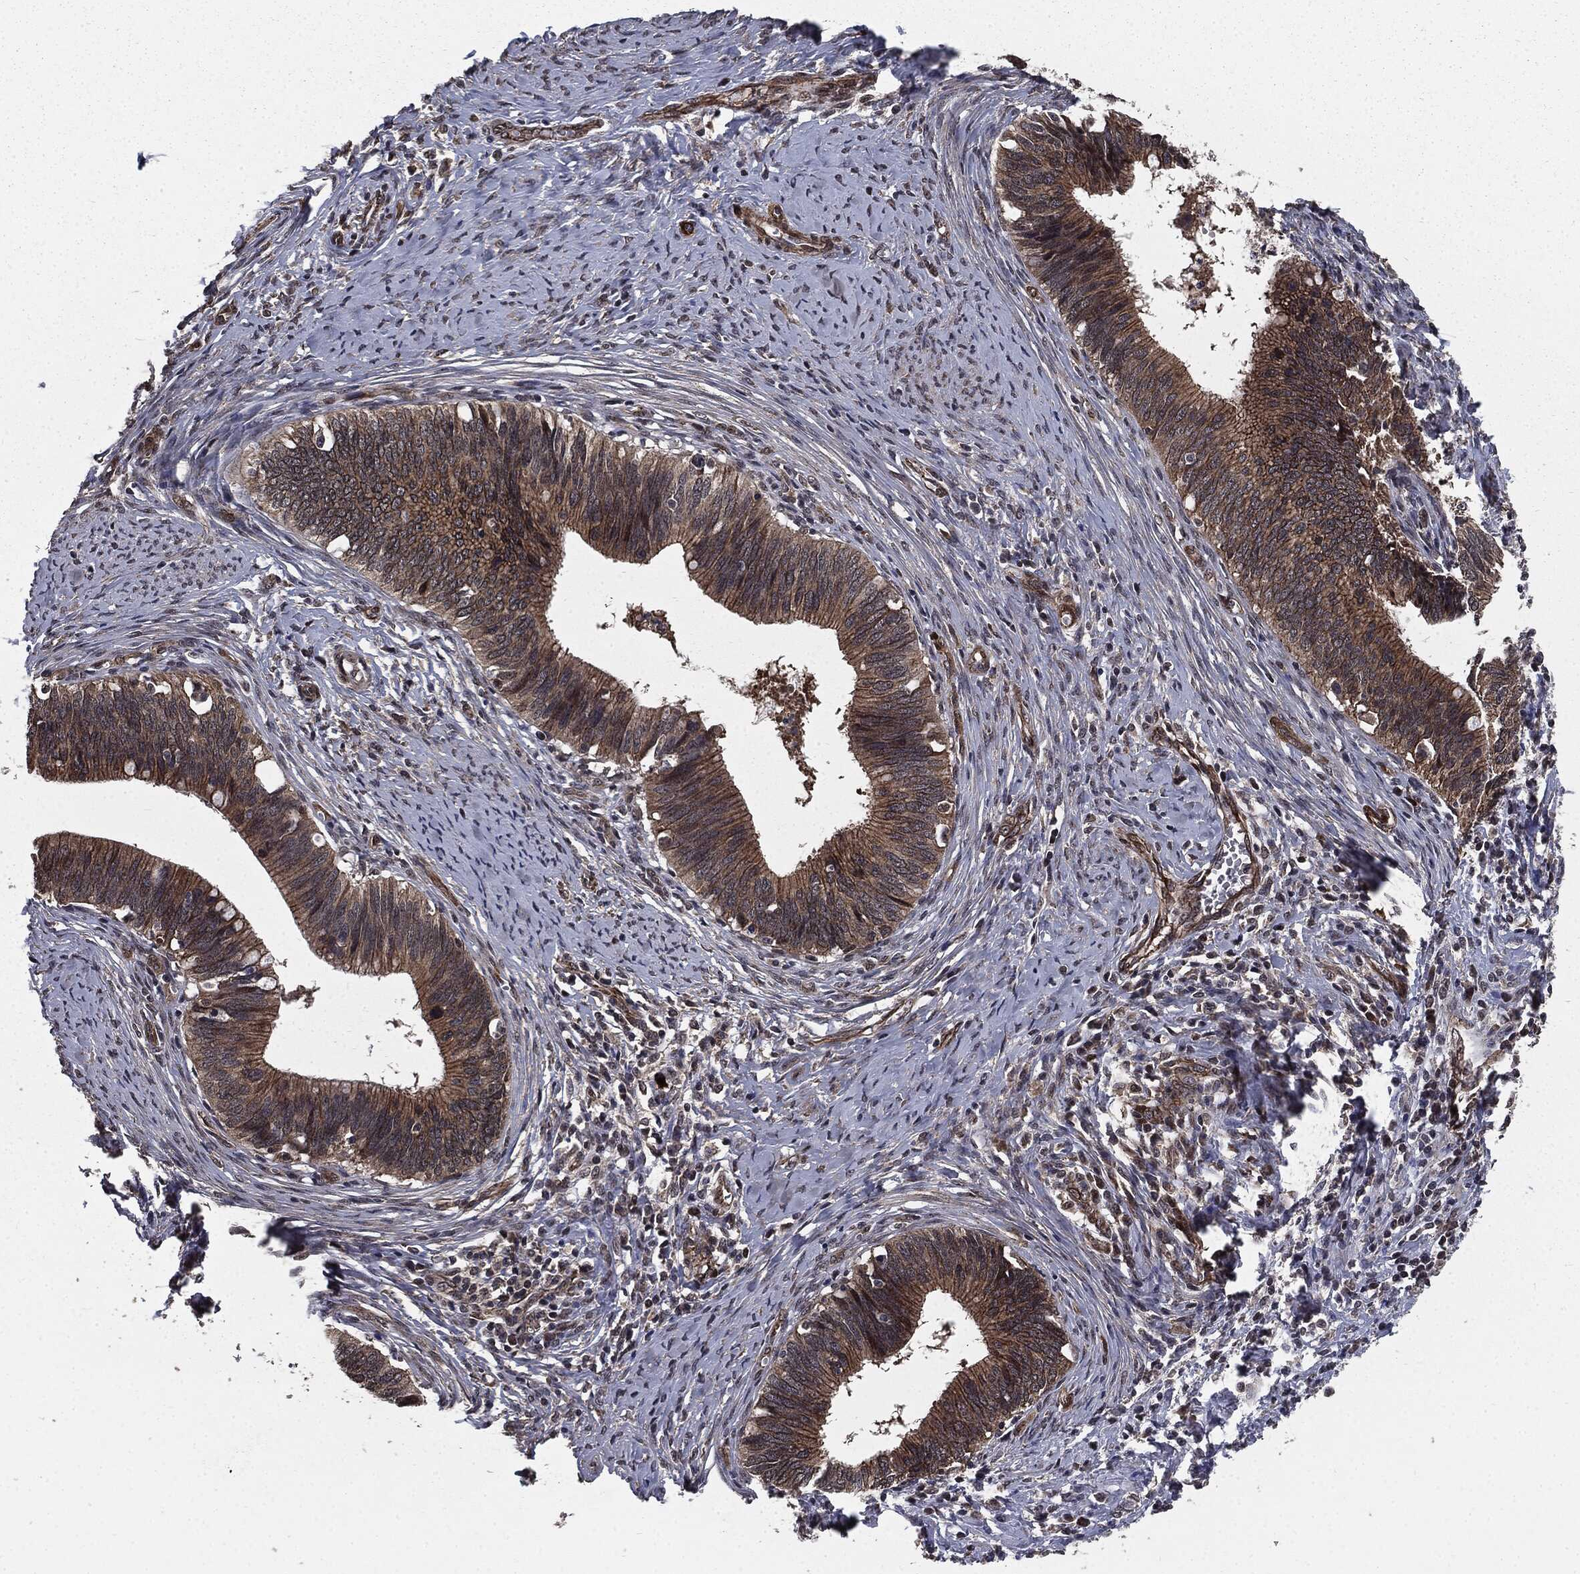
{"staining": {"intensity": "strong", "quantity": "25%-75%", "location": "cytoplasmic/membranous"}, "tissue": "cervical cancer", "cell_type": "Tumor cells", "image_type": "cancer", "snomed": [{"axis": "morphology", "description": "Adenocarcinoma, NOS"}, {"axis": "topography", "description": "Cervix"}], "caption": "High-magnification brightfield microscopy of cervical cancer (adenocarcinoma) stained with DAB (3,3'-diaminobenzidine) (brown) and counterstained with hematoxylin (blue). tumor cells exhibit strong cytoplasmic/membranous staining is identified in approximately25%-75% of cells.", "gene": "PTPA", "patient": {"sex": "female", "age": 42}}